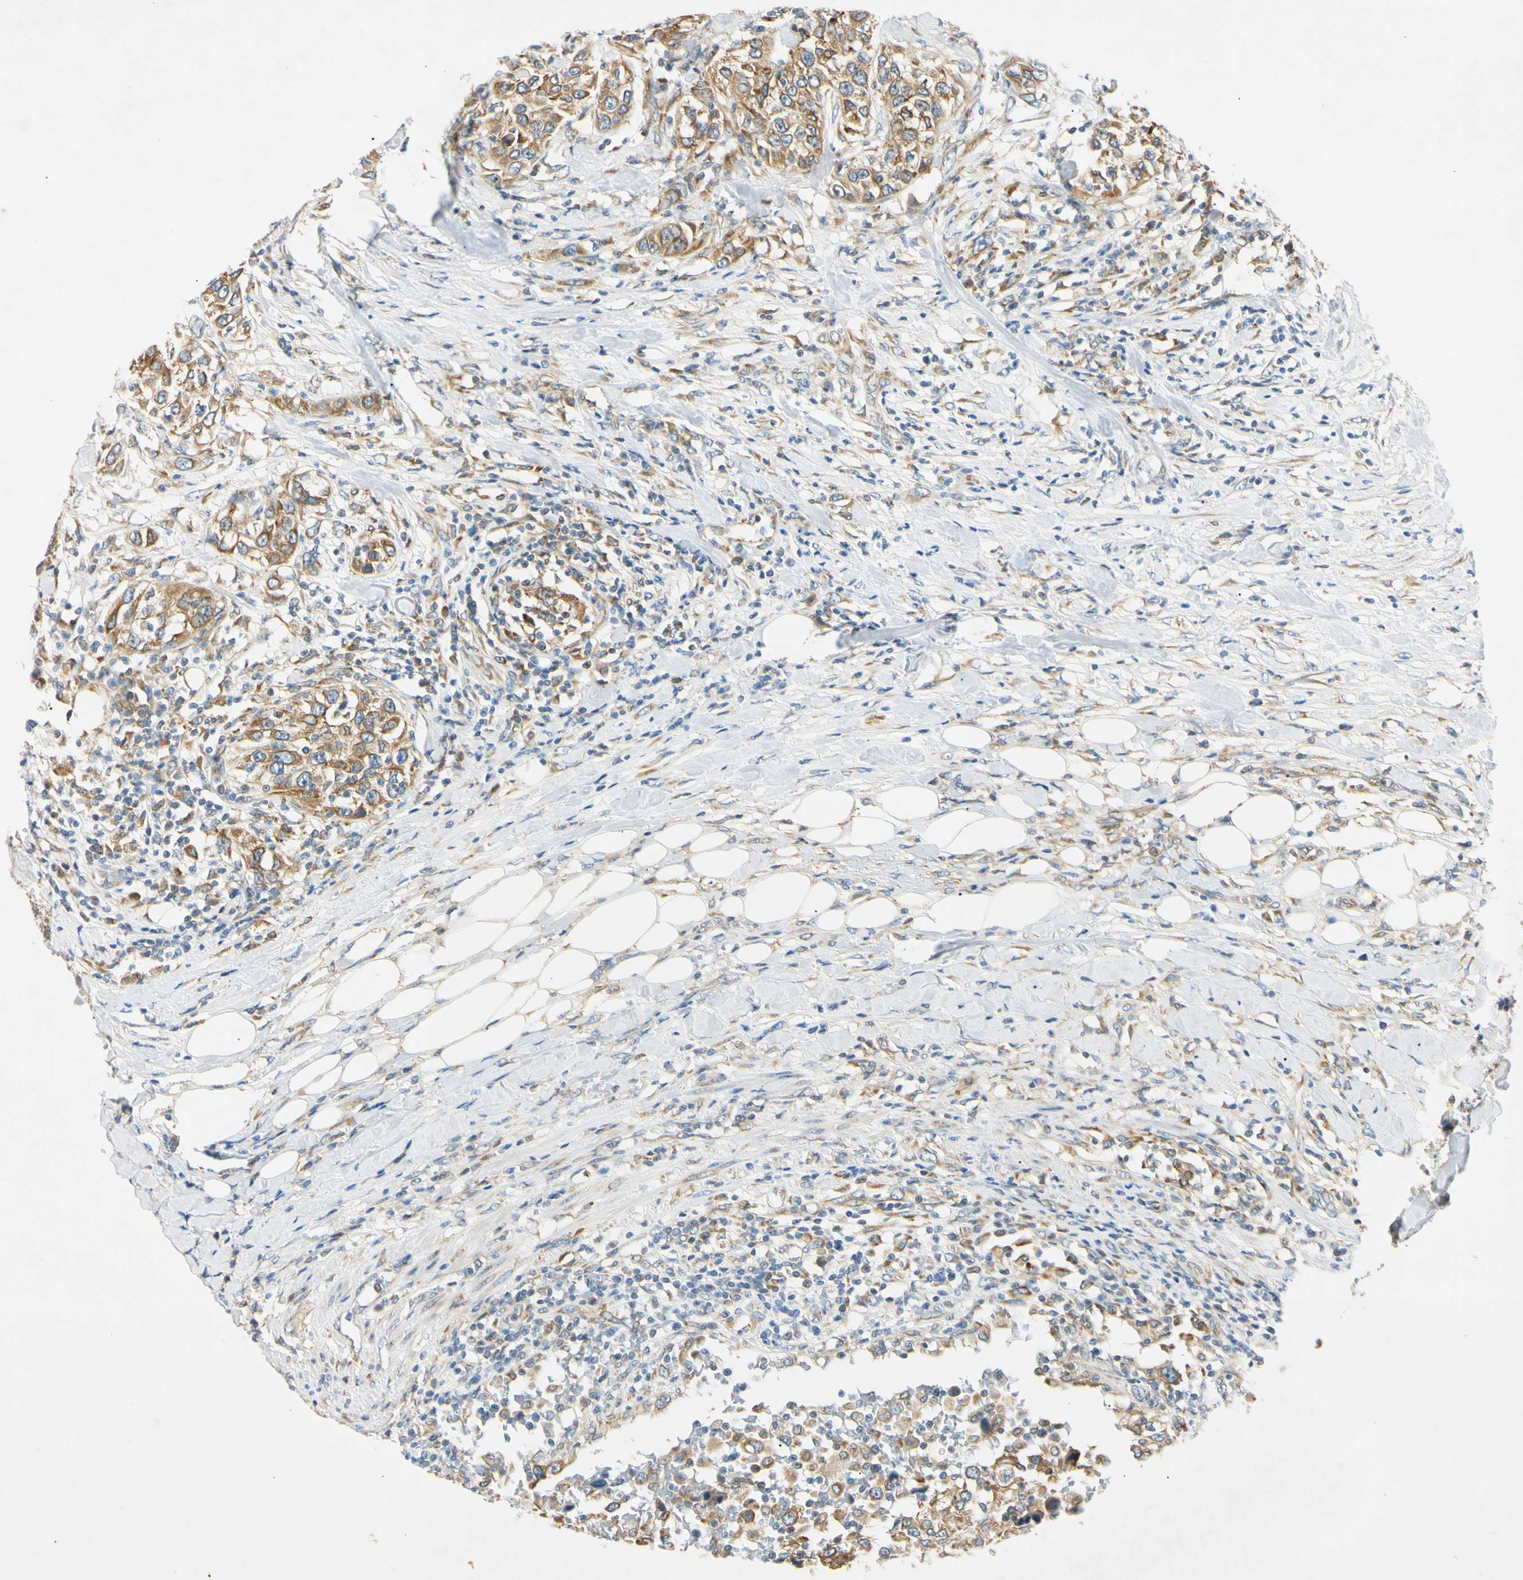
{"staining": {"intensity": "moderate", "quantity": ">75%", "location": "cytoplasmic/membranous"}, "tissue": "urothelial cancer", "cell_type": "Tumor cells", "image_type": "cancer", "snomed": [{"axis": "morphology", "description": "Urothelial carcinoma, High grade"}, {"axis": "topography", "description": "Urinary bladder"}], "caption": "Human urothelial cancer stained with a protein marker reveals moderate staining in tumor cells.", "gene": "DNAJB12", "patient": {"sex": "female", "age": 80}}